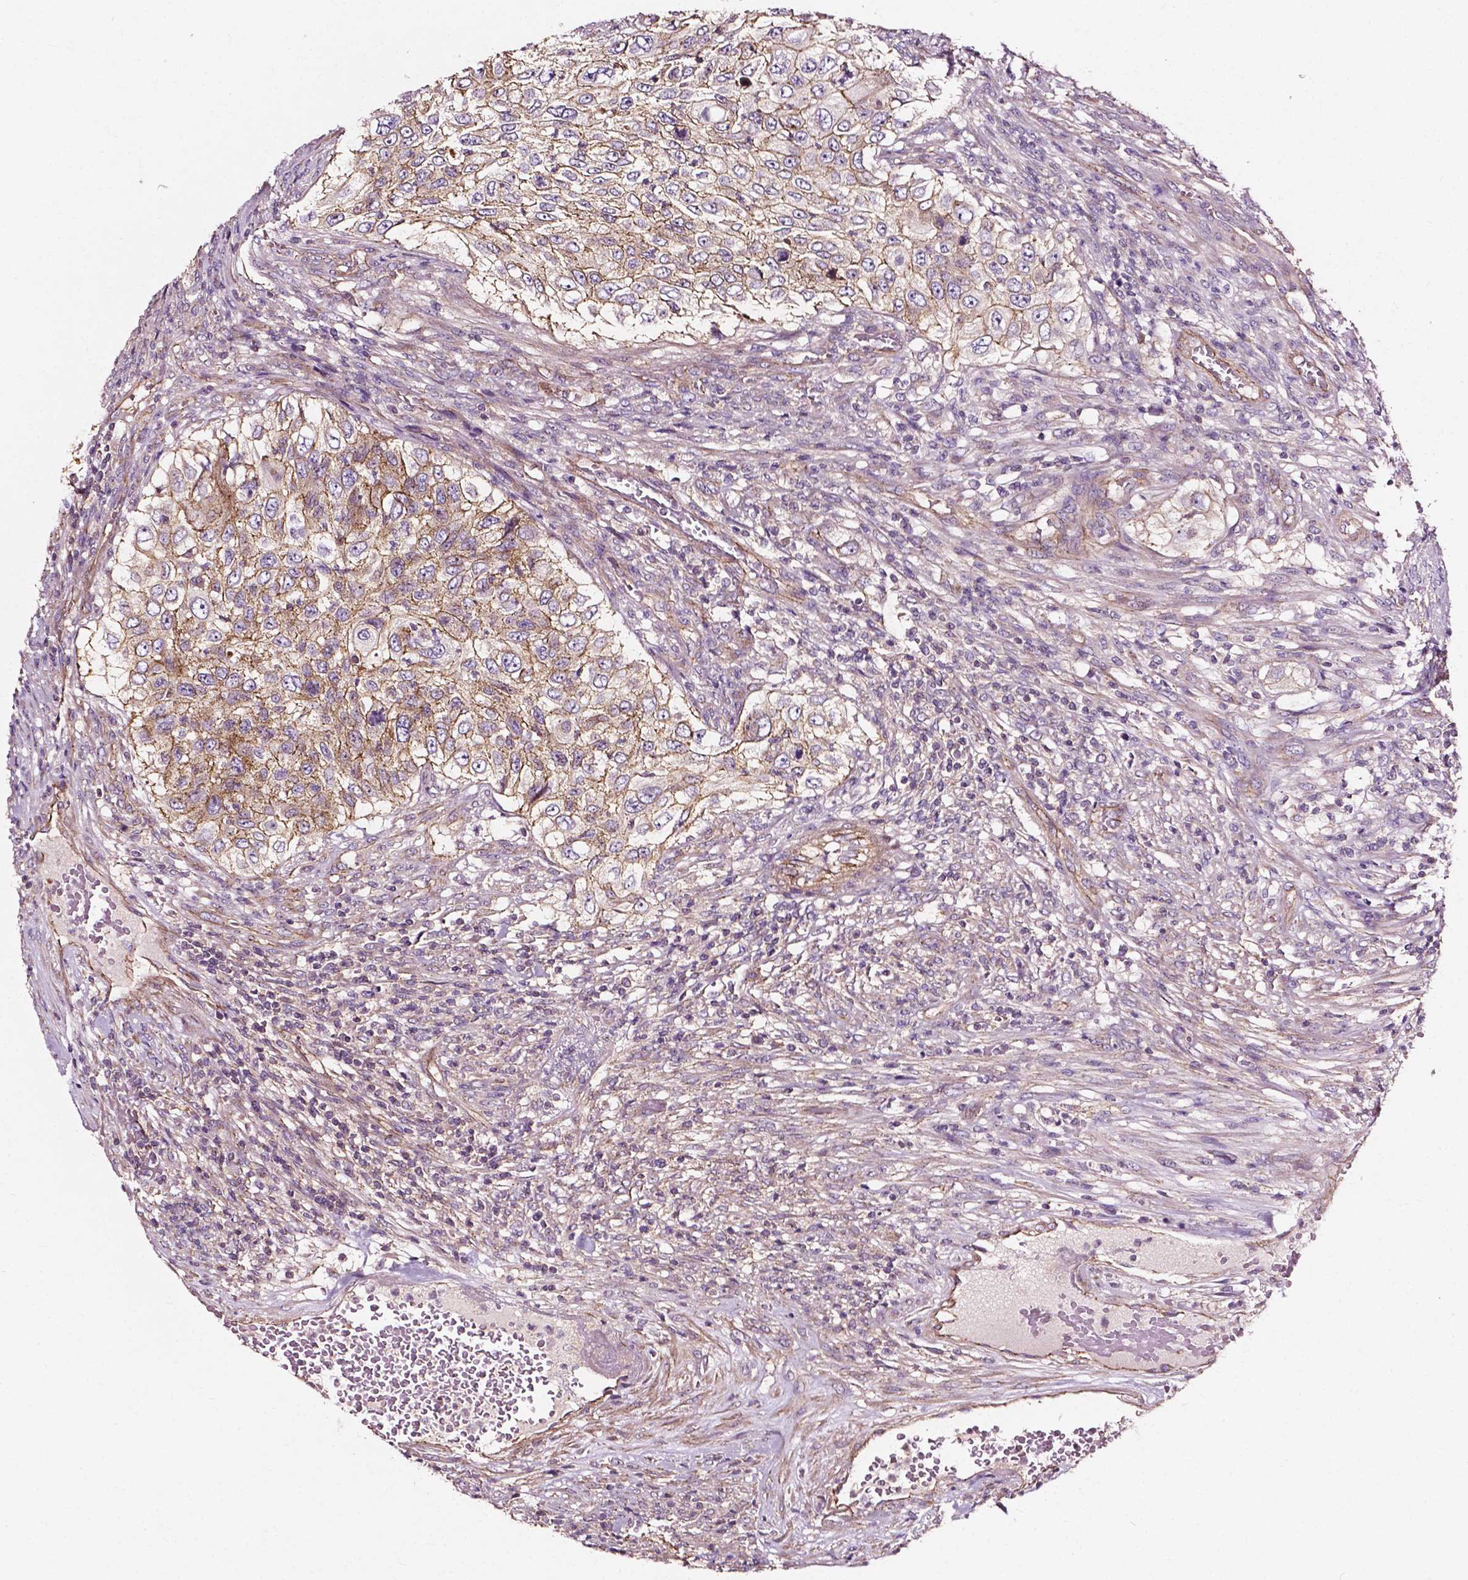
{"staining": {"intensity": "weak", "quantity": ">75%", "location": "cytoplasmic/membranous"}, "tissue": "urothelial cancer", "cell_type": "Tumor cells", "image_type": "cancer", "snomed": [{"axis": "morphology", "description": "Urothelial carcinoma, High grade"}, {"axis": "topography", "description": "Urinary bladder"}], "caption": "Immunohistochemistry of urothelial carcinoma (high-grade) reveals low levels of weak cytoplasmic/membranous positivity in approximately >75% of tumor cells. The protein is shown in brown color, while the nuclei are stained blue.", "gene": "ATG16L1", "patient": {"sex": "female", "age": 60}}